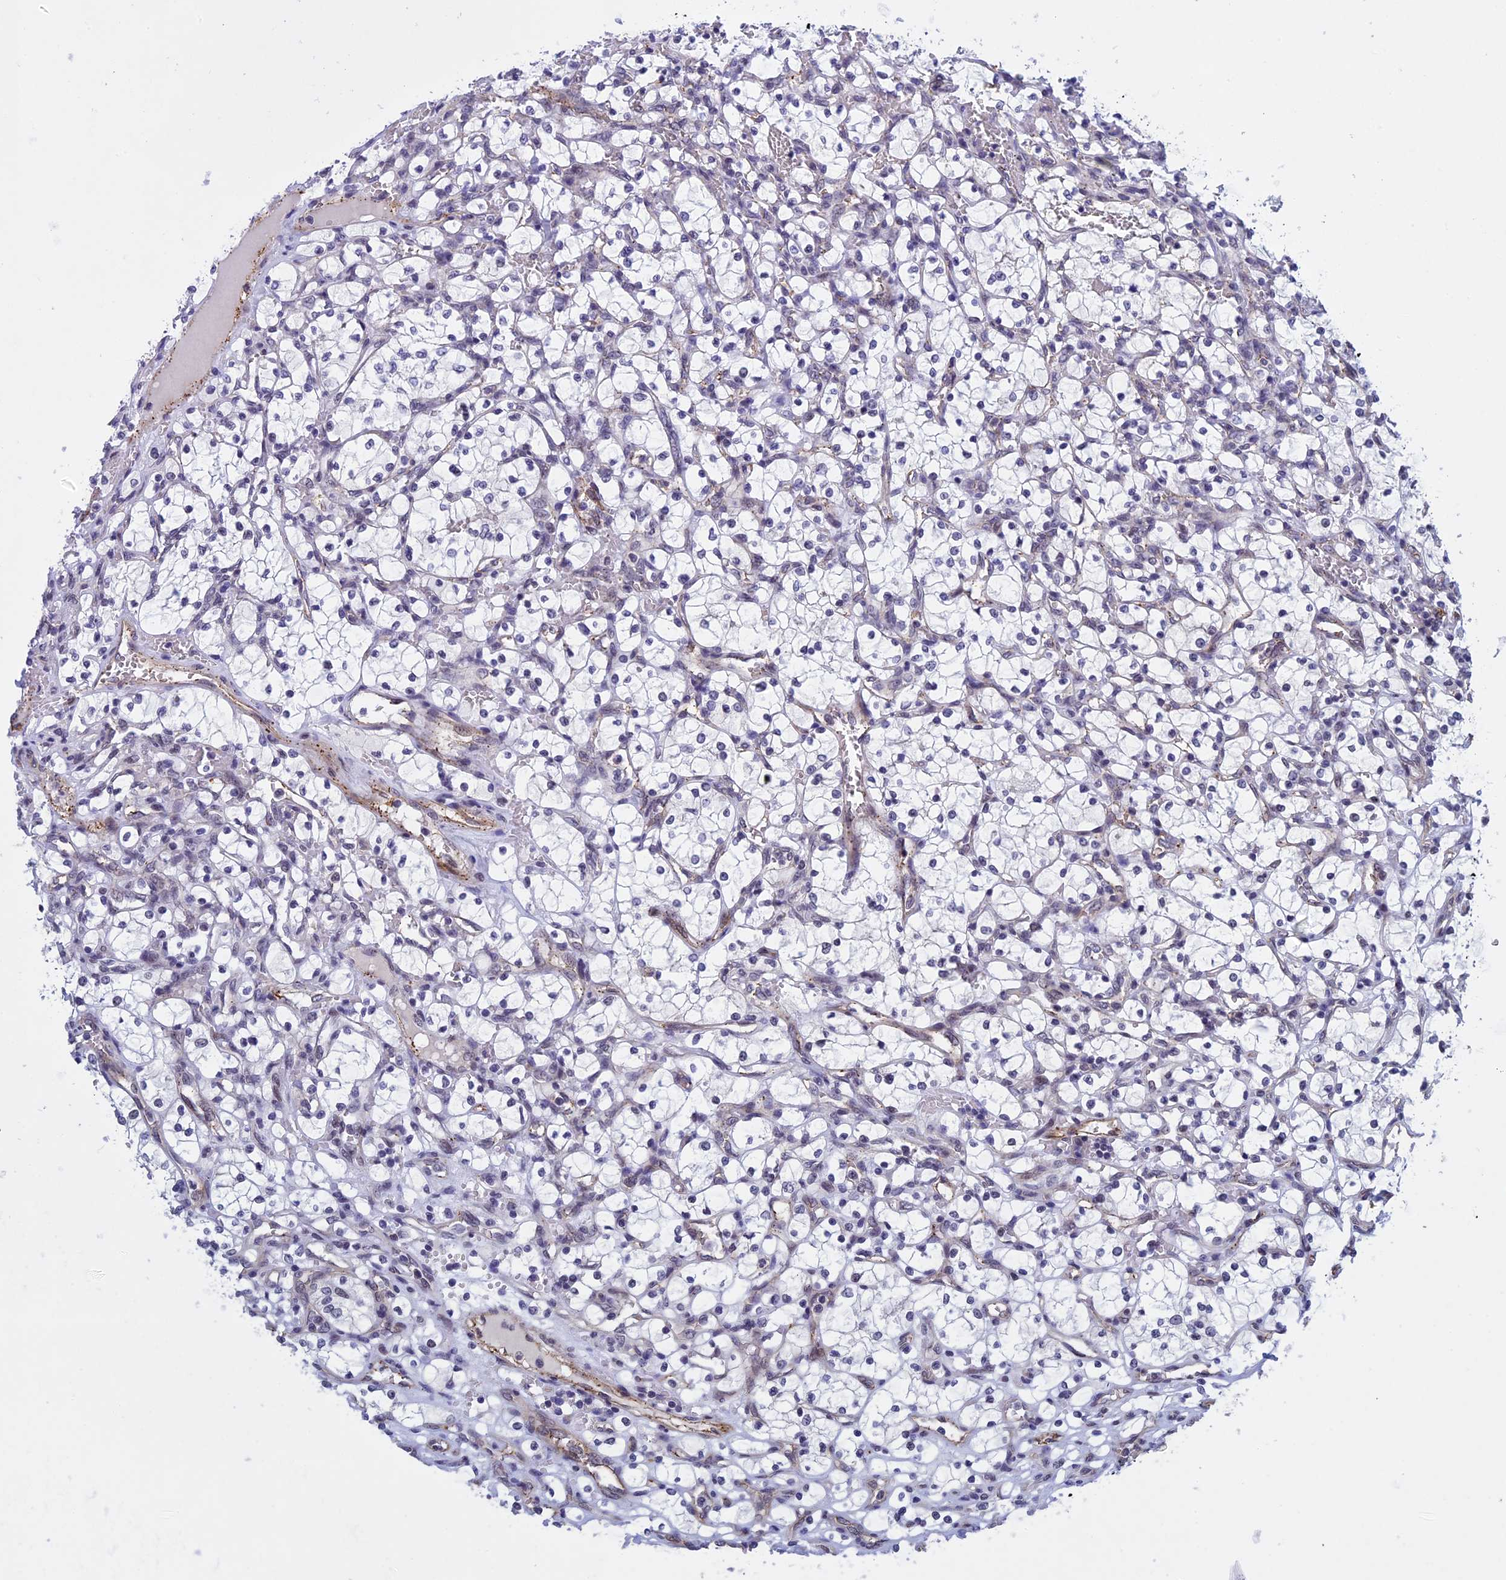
{"staining": {"intensity": "negative", "quantity": "none", "location": "none"}, "tissue": "renal cancer", "cell_type": "Tumor cells", "image_type": "cancer", "snomed": [{"axis": "morphology", "description": "Adenocarcinoma, NOS"}, {"axis": "topography", "description": "Kidney"}], "caption": "DAB (3,3'-diaminobenzidine) immunohistochemical staining of human adenocarcinoma (renal) demonstrates no significant positivity in tumor cells.", "gene": "NIPBL", "patient": {"sex": "female", "age": 69}}